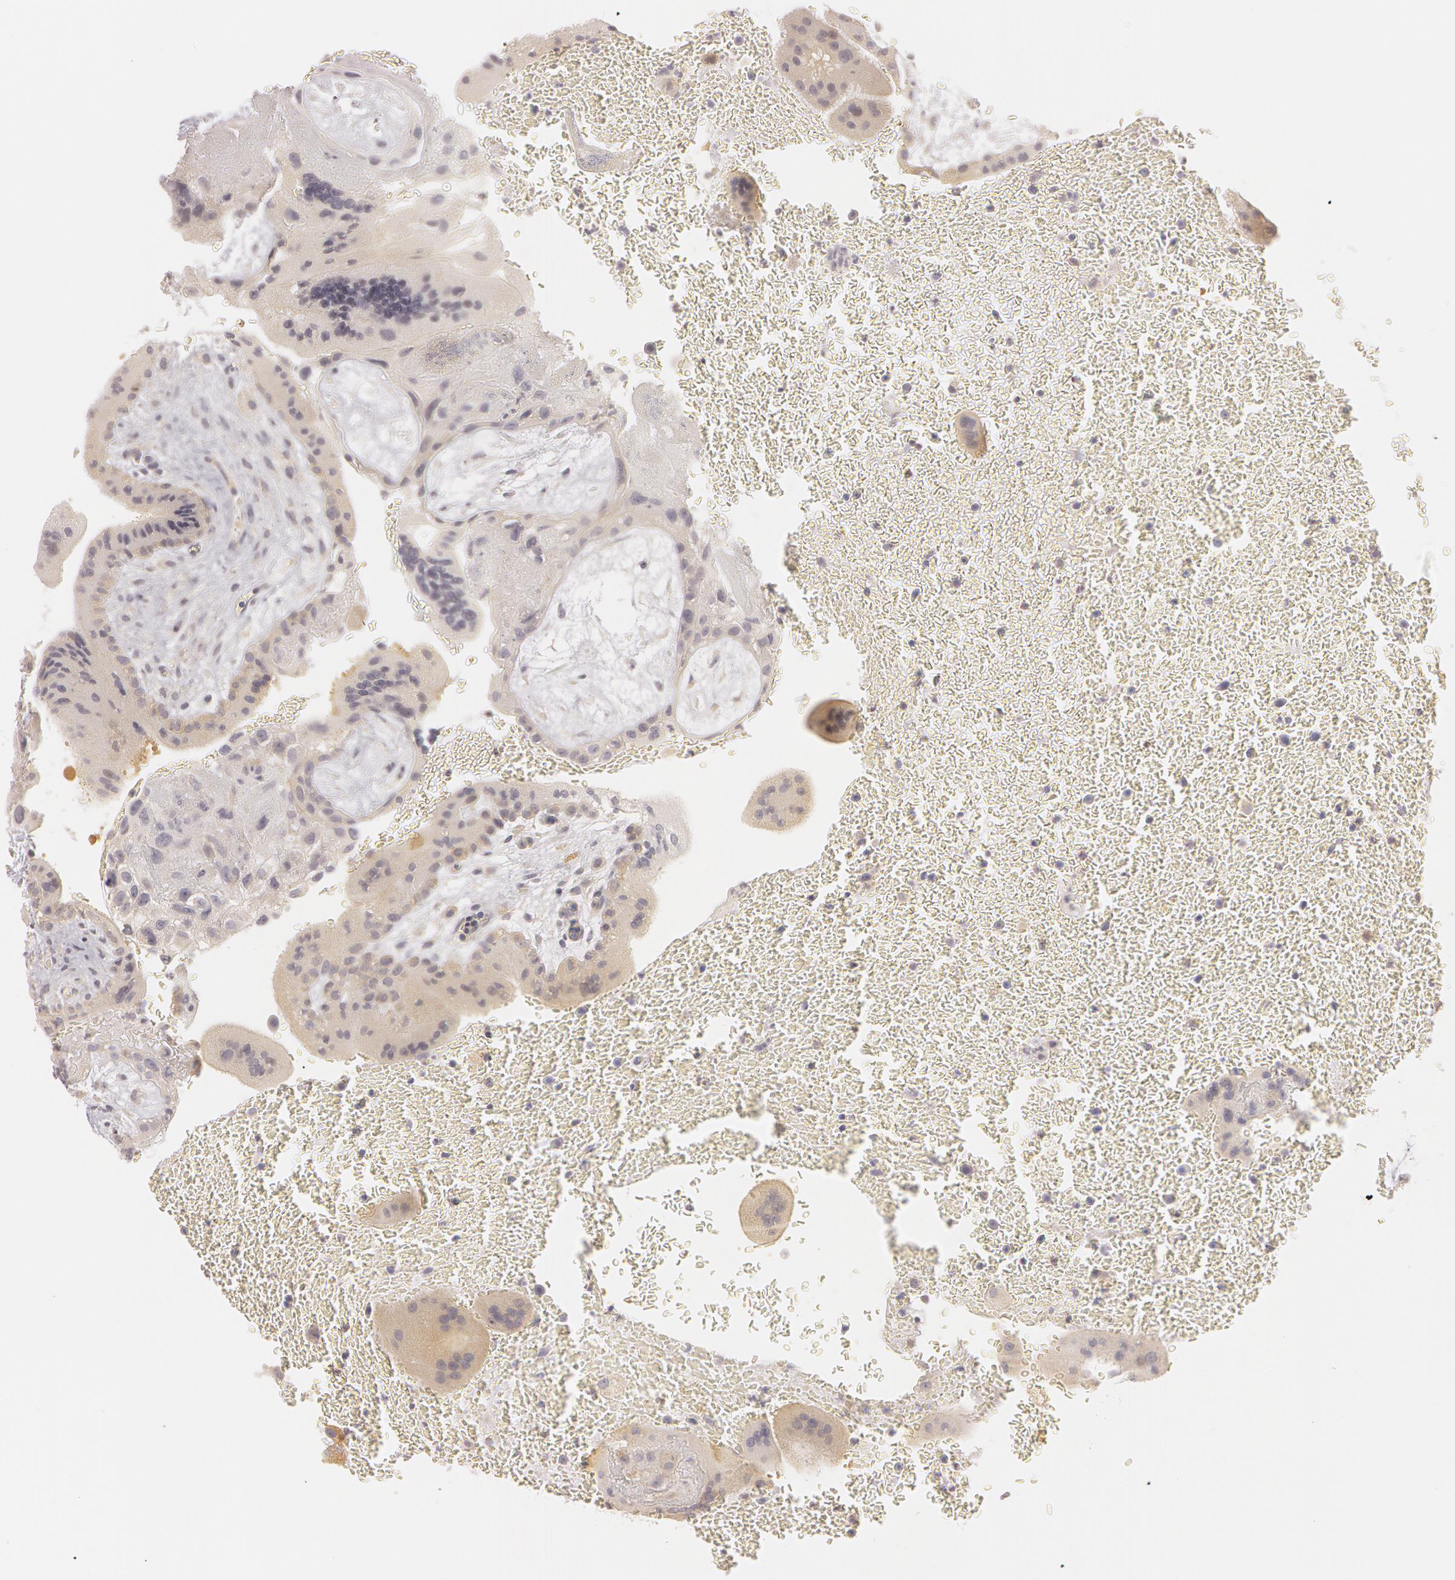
{"staining": {"intensity": "weak", "quantity": "<25%", "location": "cytoplasmic/membranous"}, "tissue": "placenta", "cell_type": "Decidual cells", "image_type": "normal", "snomed": [{"axis": "morphology", "description": "Normal tissue, NOS"}, {"axis": "topography", "description": "Placenta"}], "caption": "Placenta was stained to show a protein in brown. There is no significant expression in decidual cells. (Stains: DAB IHC with hematoxylin counter stain, Microscopy: brightfield microscopy at high magnification).", "gene": "RALGAPA1", "patient": {"sex": "female", "age": 35}}